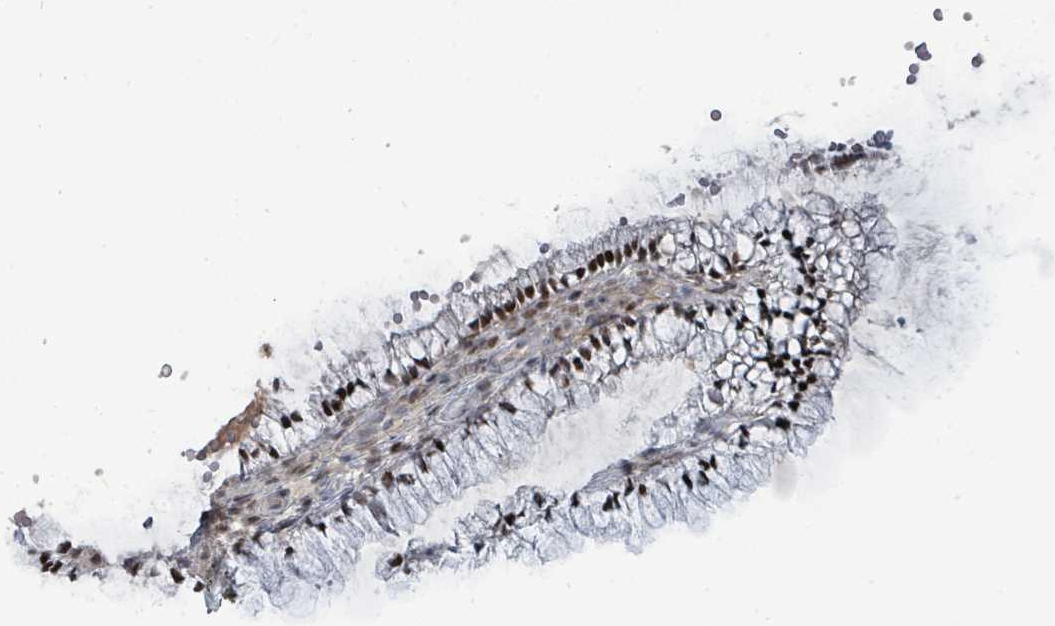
{"staining": {"intensity": "strong", "quantity": "25%-75%", "location": "nuclear"}, "tissue": "cervix", "cell_type": "Glandular cells", "image_type": "normal", "snomed": [{"axis": "morphology", "description": "Normal tissue, NOS"}, {"axis": "topography", "description": "Cervix"}], "caption": "A high-resolution micrograph shows IHC staining of normal cervix, which reveals strong nuclear expression in about 25%-75% of glandular cells.", "gene": "UCK1", "patient": {"sex": "female", "age": 36}}